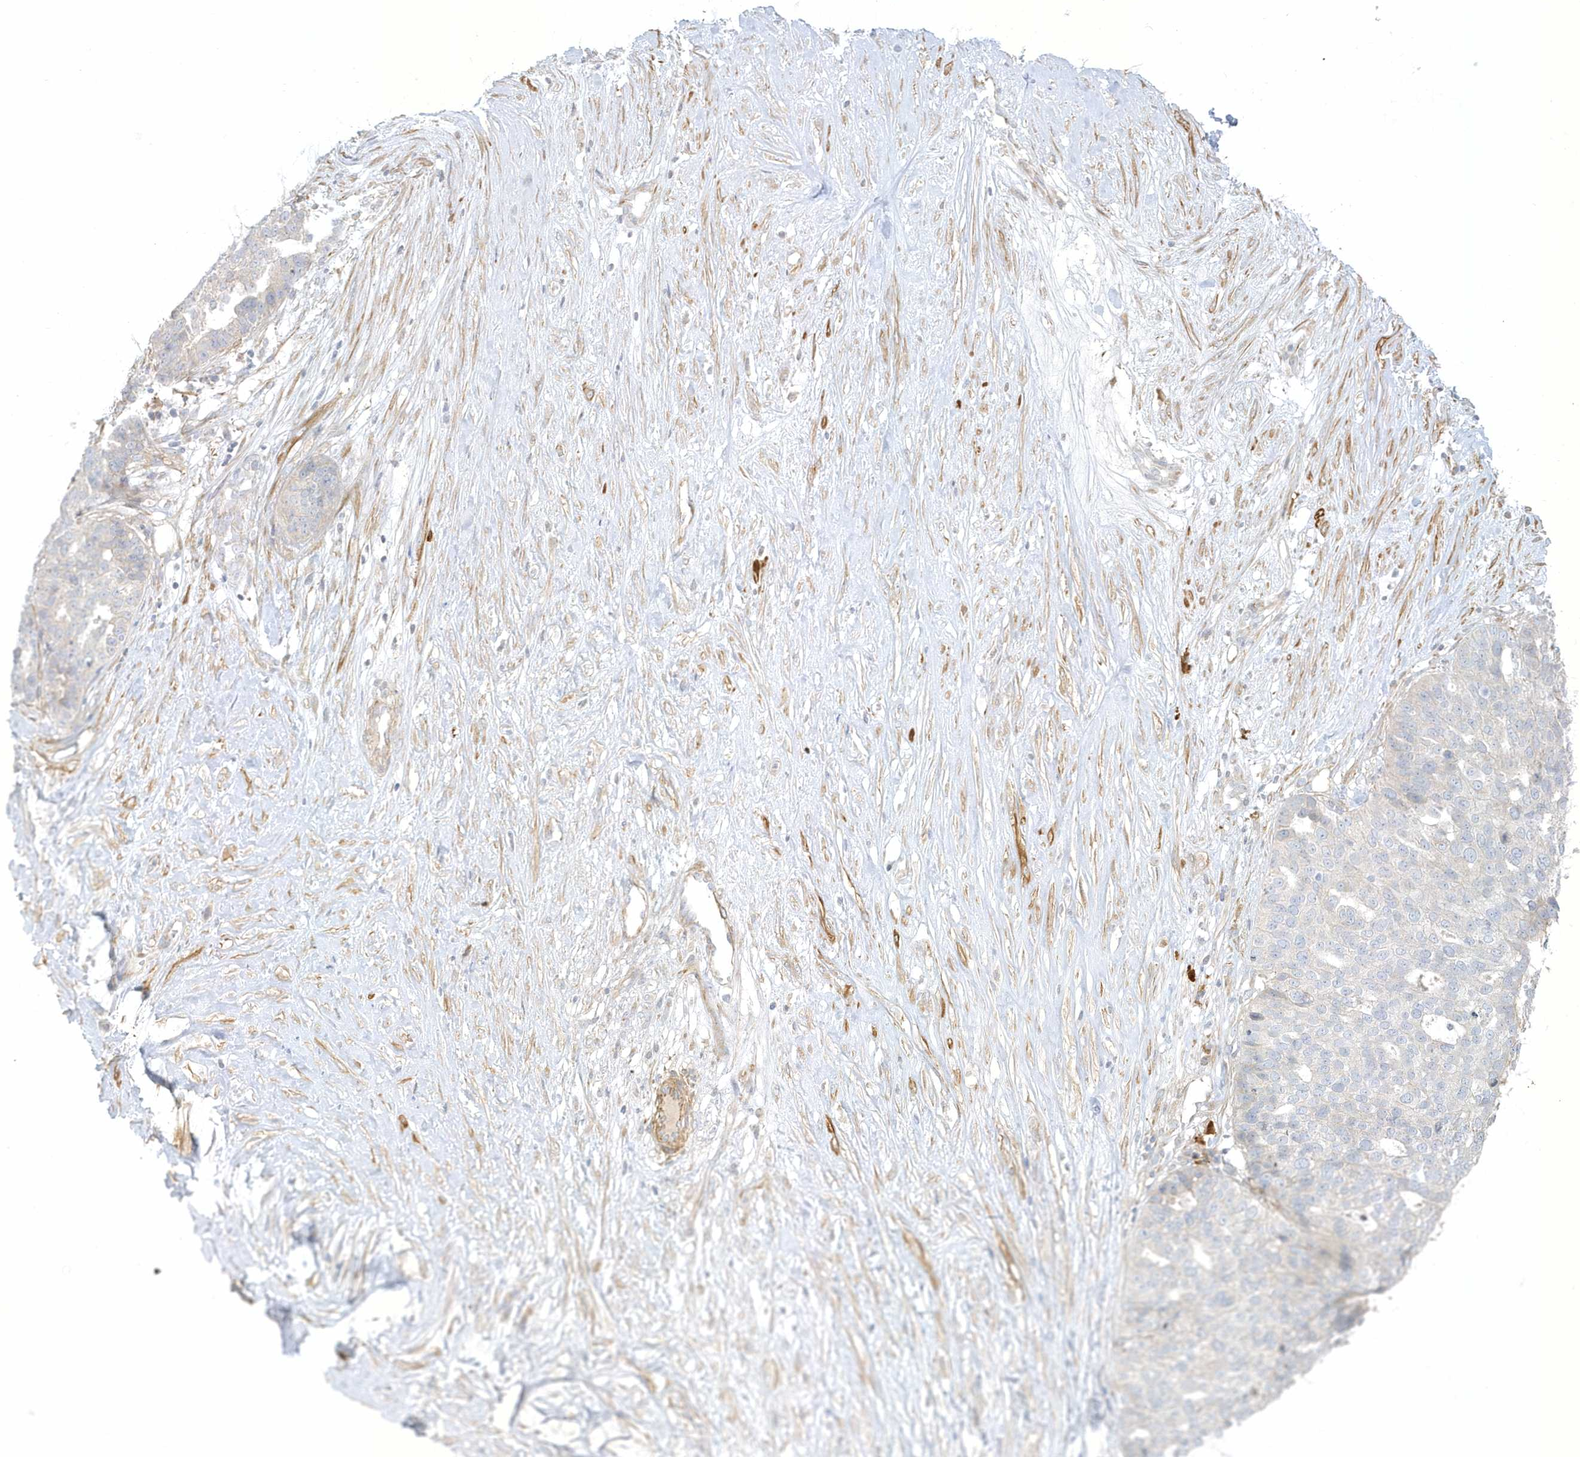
{"staining": {"intensity": "negative", "quantity": "none", "location": "none"}, "tissue": "ovarian cancer", "cell_type": "Tumor cells", "image_type": "cancer", "snomed": [{"axis": "morphology", "description": "Cystadenocarcinoma, serous, NOS"}, {"axis": "topography", "description": "Ovary"}], "caption": "Immunohistochemistry (IHC) of ovarian cancer (serous cystadenocarcinoma) reveals no staining in tumor cells. Brightfield microscopy of immunohistochemistry stained with DAB (brown) and hematoxylin (blue), captured at high magnification.", "gene": "THADA", "patient": {"sex": "female", "age": 59}}